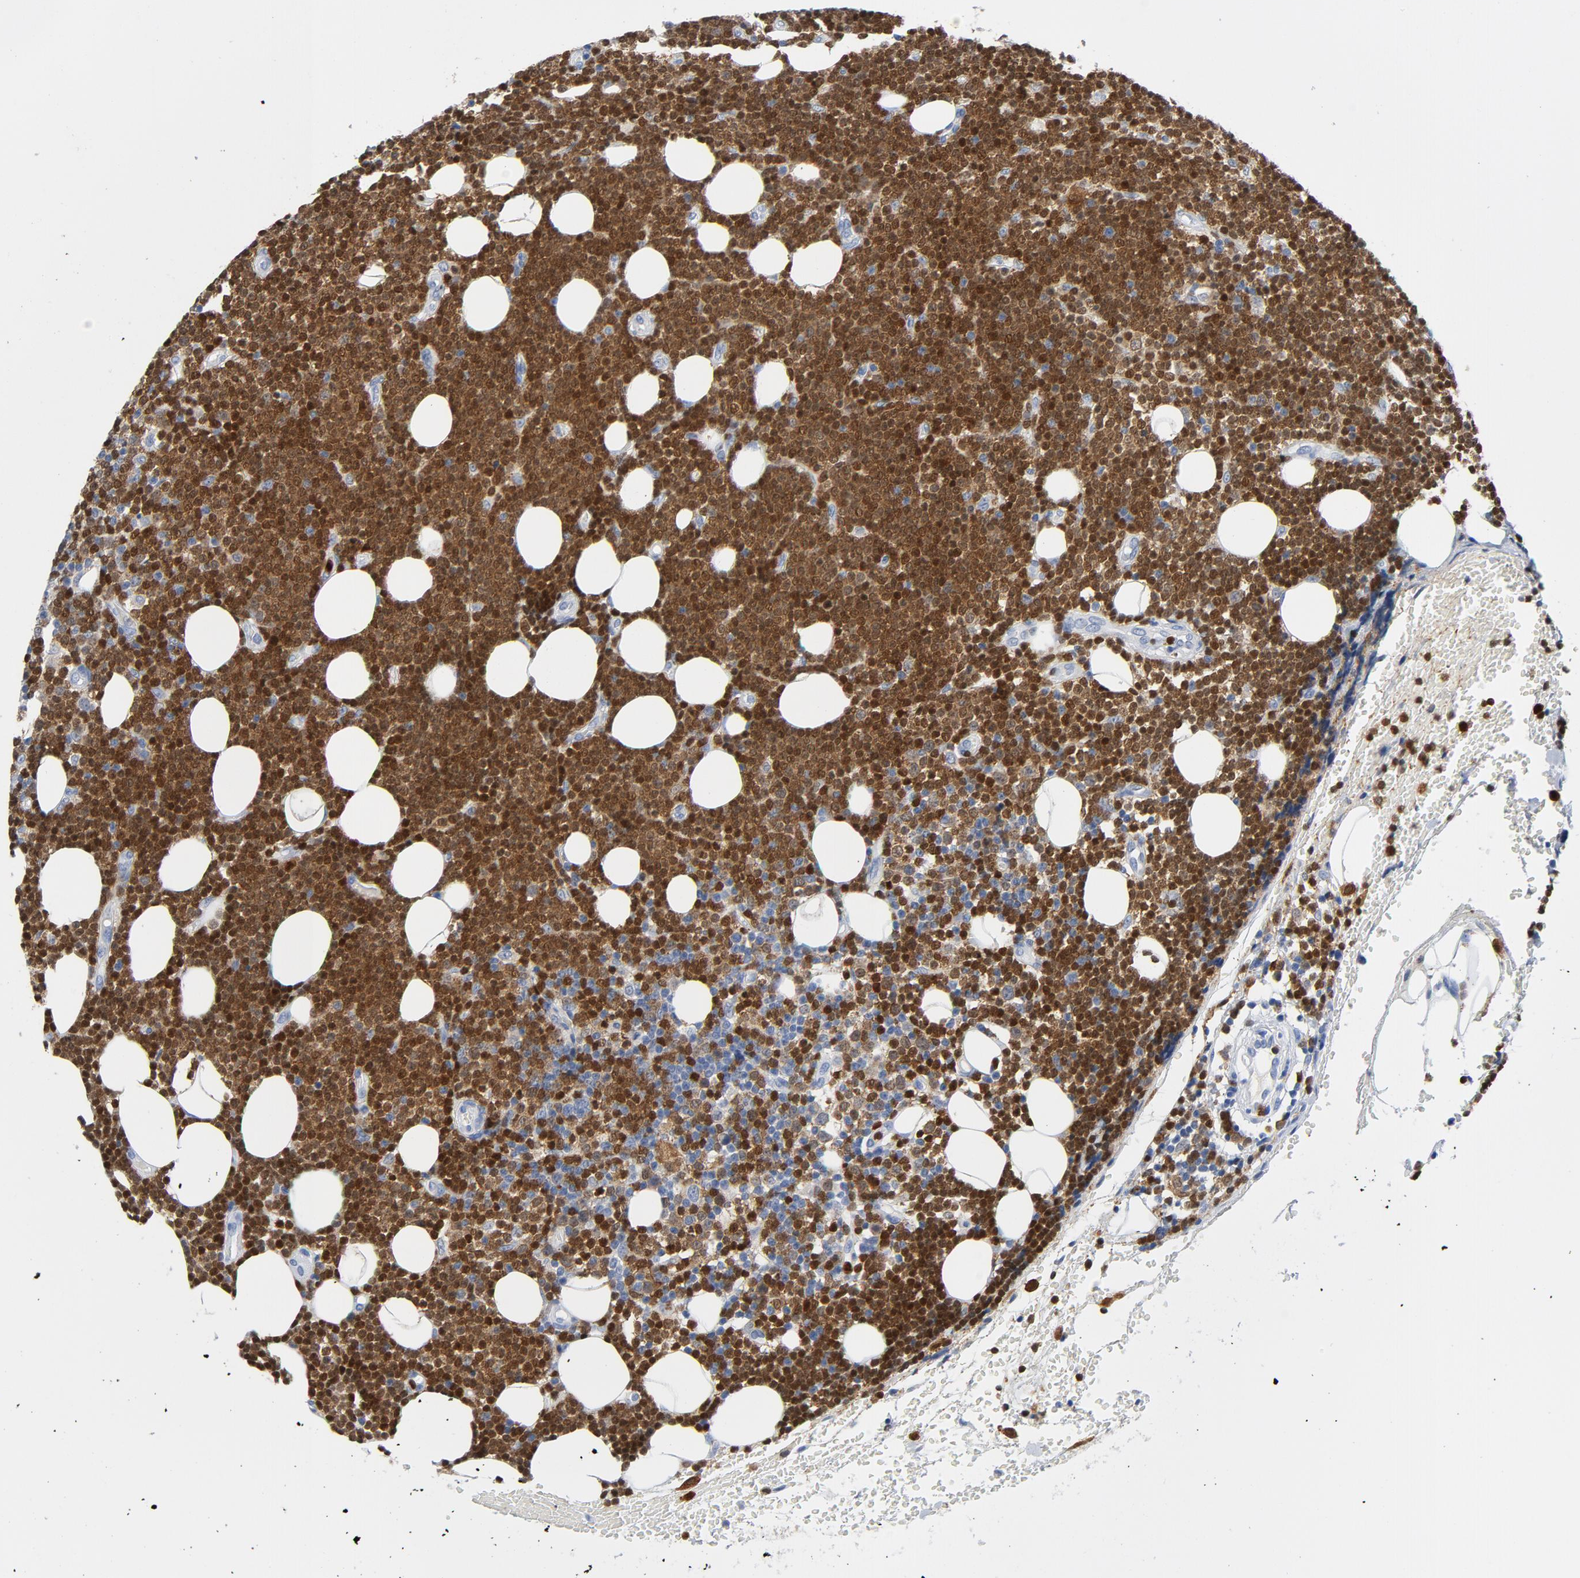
{"staining": {"intensity": "strong", "quantity": "25%-75%", "location": "cytoplasmic/membranous,nuclear"}, "tissue": "lymphoma", "cell_type": "Tumor cells", "image_type": "cancer", "snomed": [{"axis": "morphology", "description": "Malignant lymphoma, non-Hodgkin's type, Low grade"}, {"axis": "topography", "description": "Soft tissue"}], "caption": "This is an image of immunohistochemistry staining of malignant lymphoma, non-Hodgkin's type (low-grade), which shows strong expression in the cytoplasmic/membranous and nuclear of tumor cells.", "gene": "NCF1", "patient": {"sex": "male", "age": 92}}